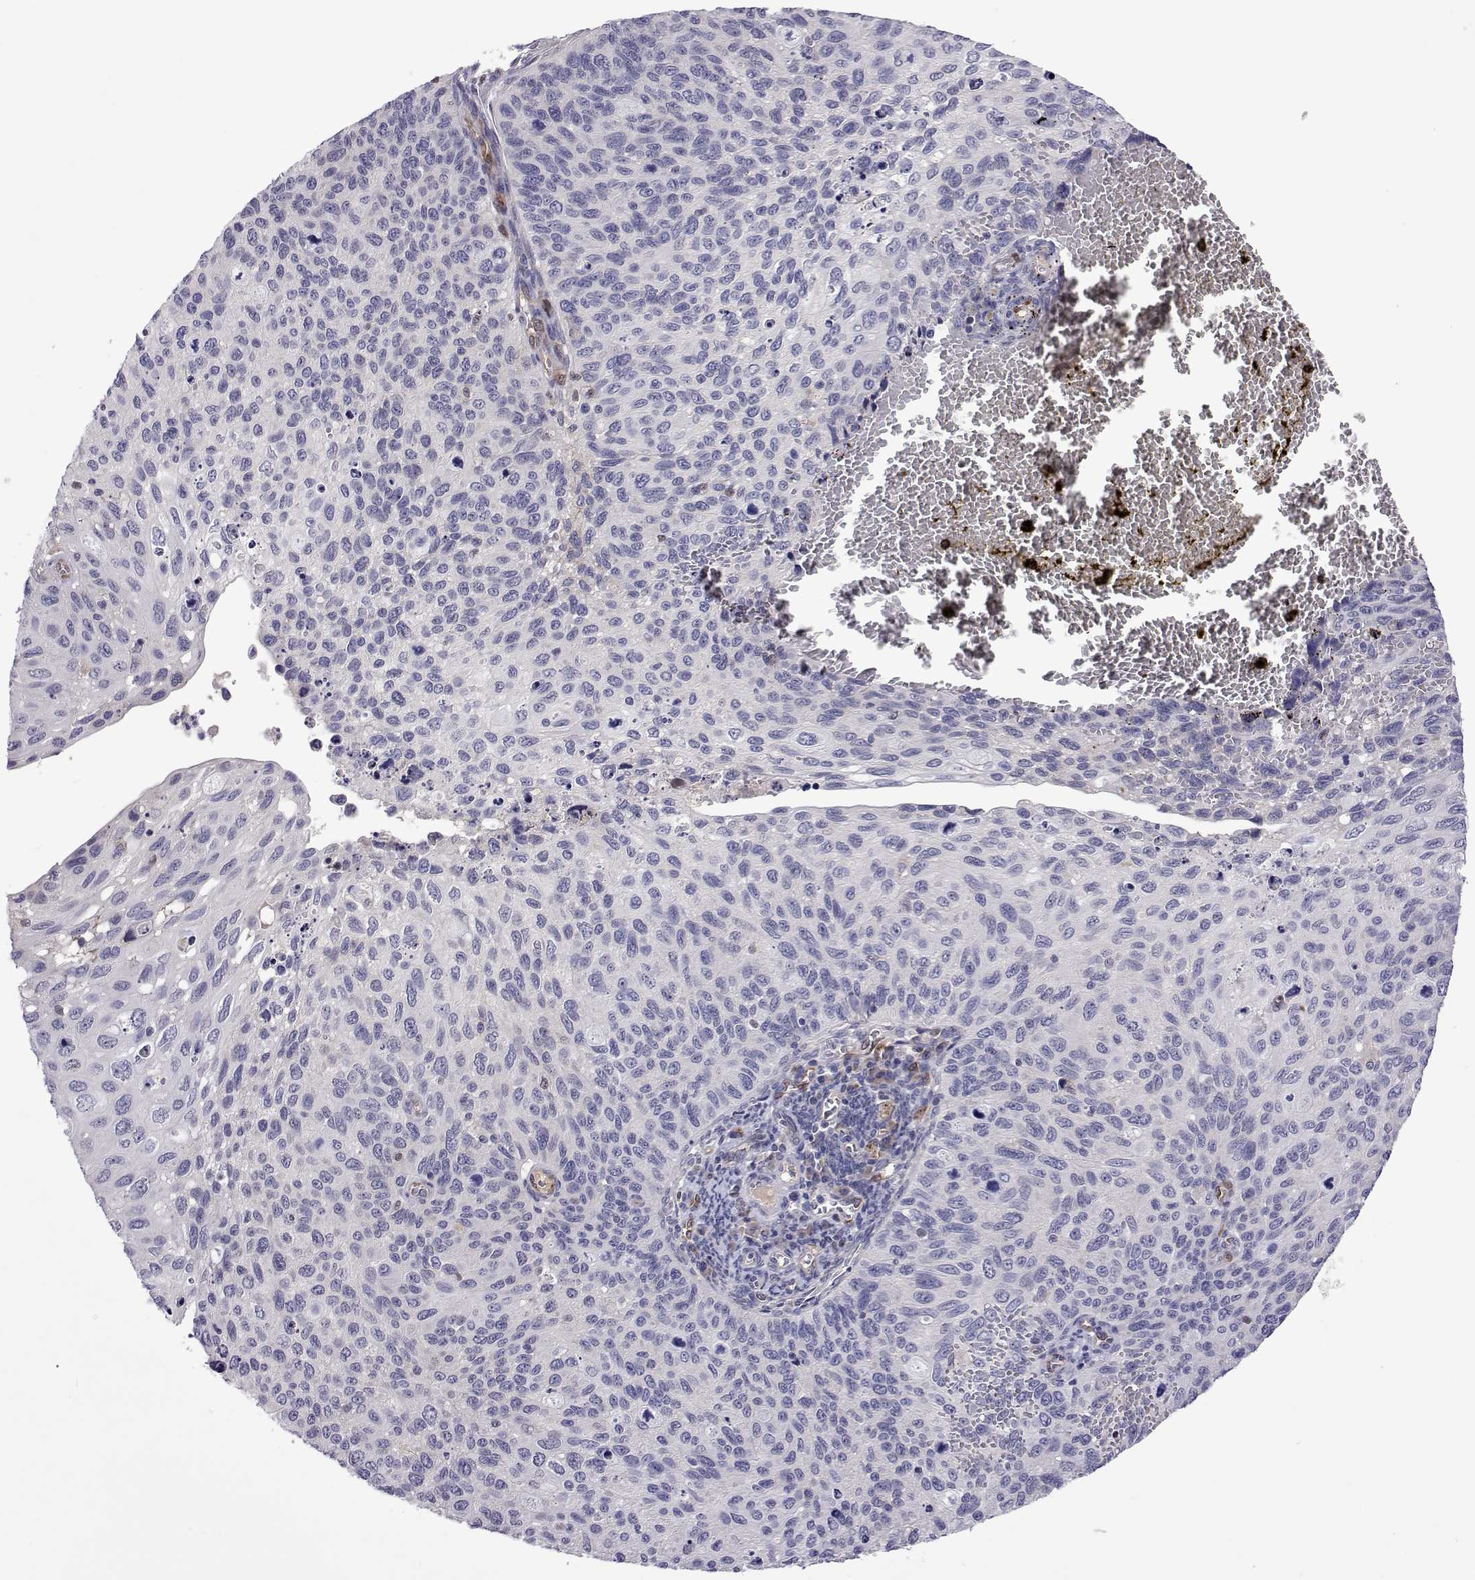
{"staining": {"intensity": "negative", "quantity": "none", "location": "none"}, "tissue": "cervical cancer", "cell_type": "Tumor cells", "image_type": "cancer", "snomed": [{"axis": "morphology", "description": "Squamous cell carcinoma, NOS"}, {"axis": "topography", "description": "Cervix"}], "caption": "Immunohistochemical staining of cervical cancer shows no significant expression in tumor cells.", "gene": "TCF15", "patient": {"sex": "female", "age": 70}}